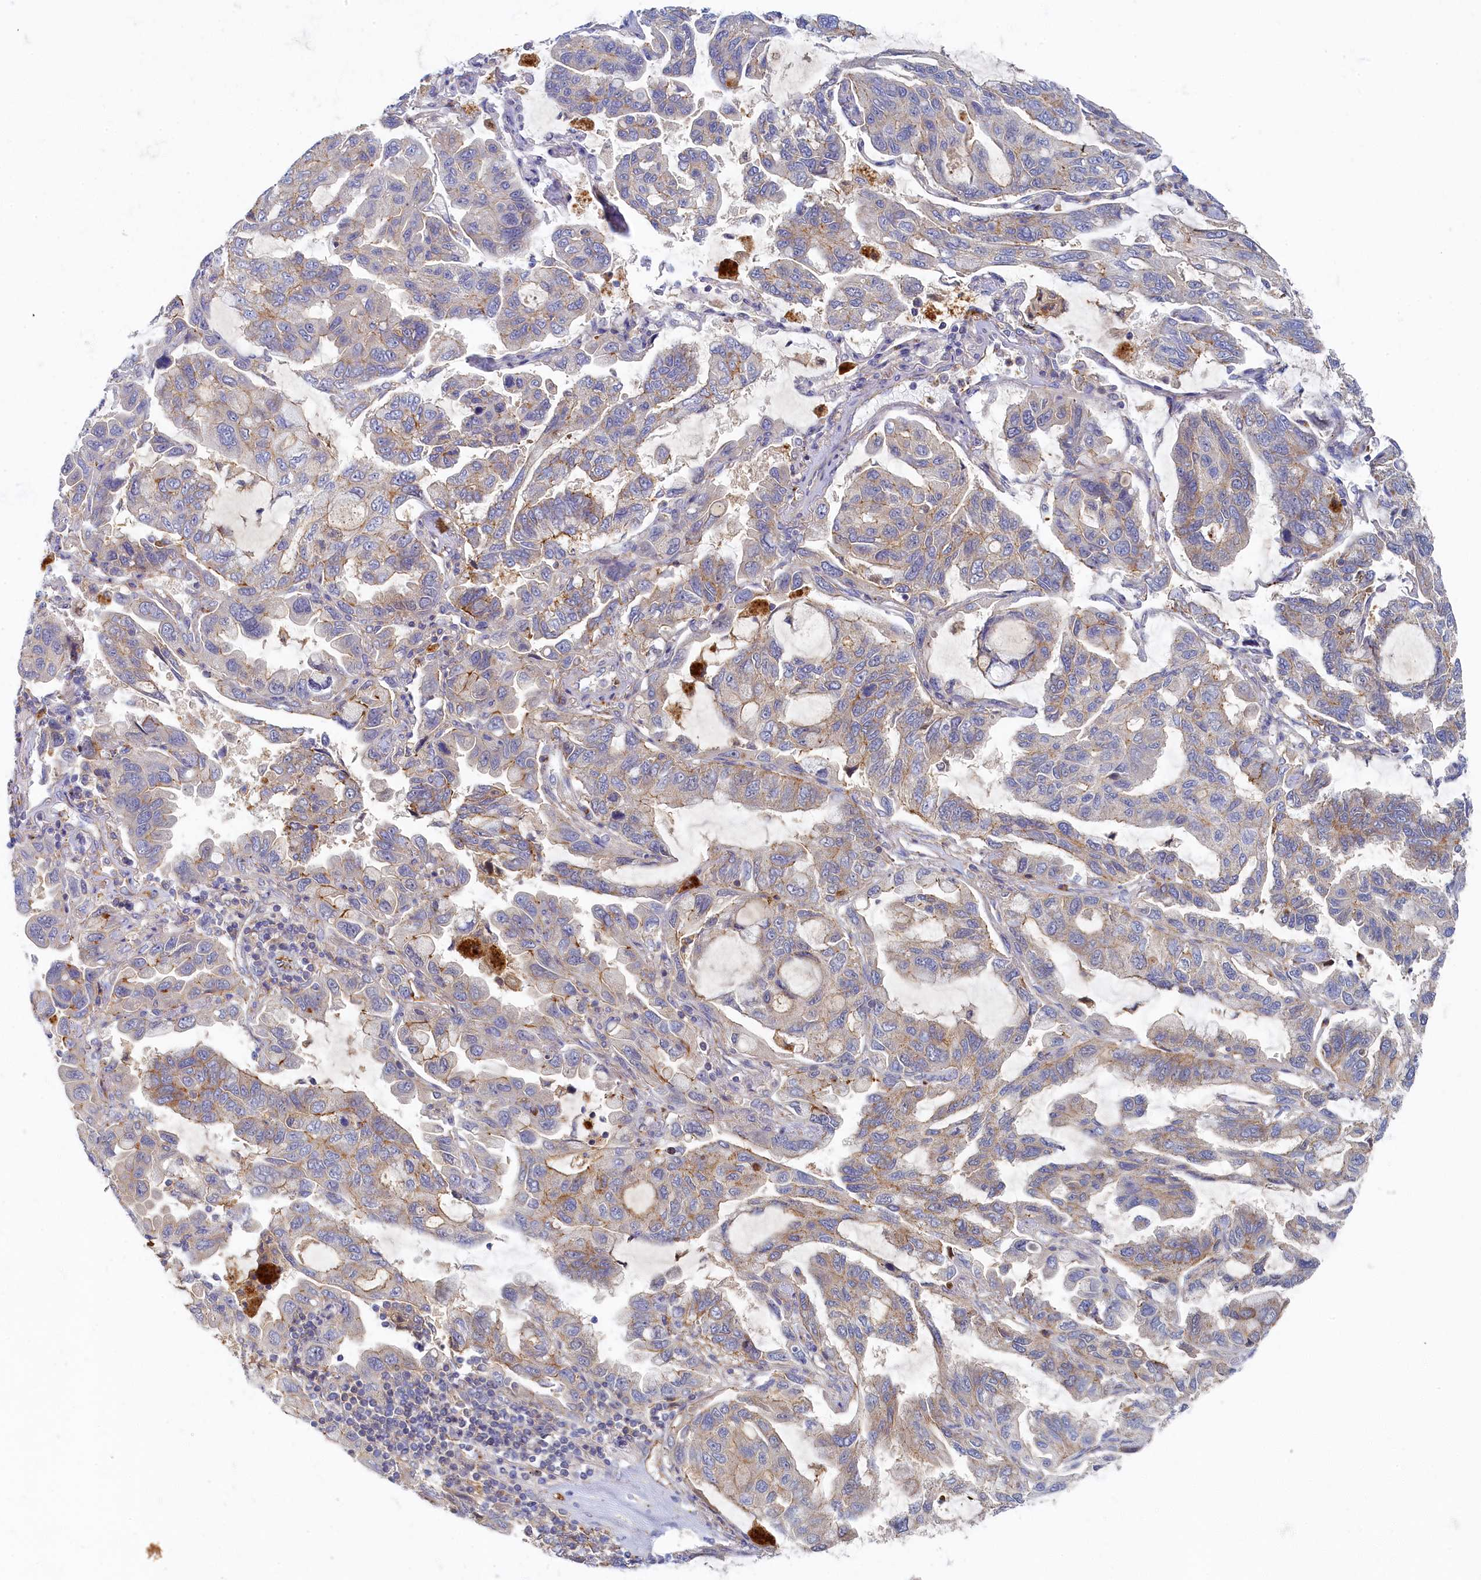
{"staining": {"intensity": "weak", "quantity": "<25%", "location": "cytoplasmic/membranous"}, "tissue": "lung cancer", "cell_type": "Tumor cells", "image_type": "cancer", "snomed": [{"axis": "morphology", "description": "Adenocarcinoma, NOS"}, {"axis": "topography", "description": "Lung"}], "caption": "Immunohistochemical staining of lung adenocarcinoma shows no significant expression in tumor cells.", "gene": "PSMG2", "patient": {"sex": "male", "age": 64}}